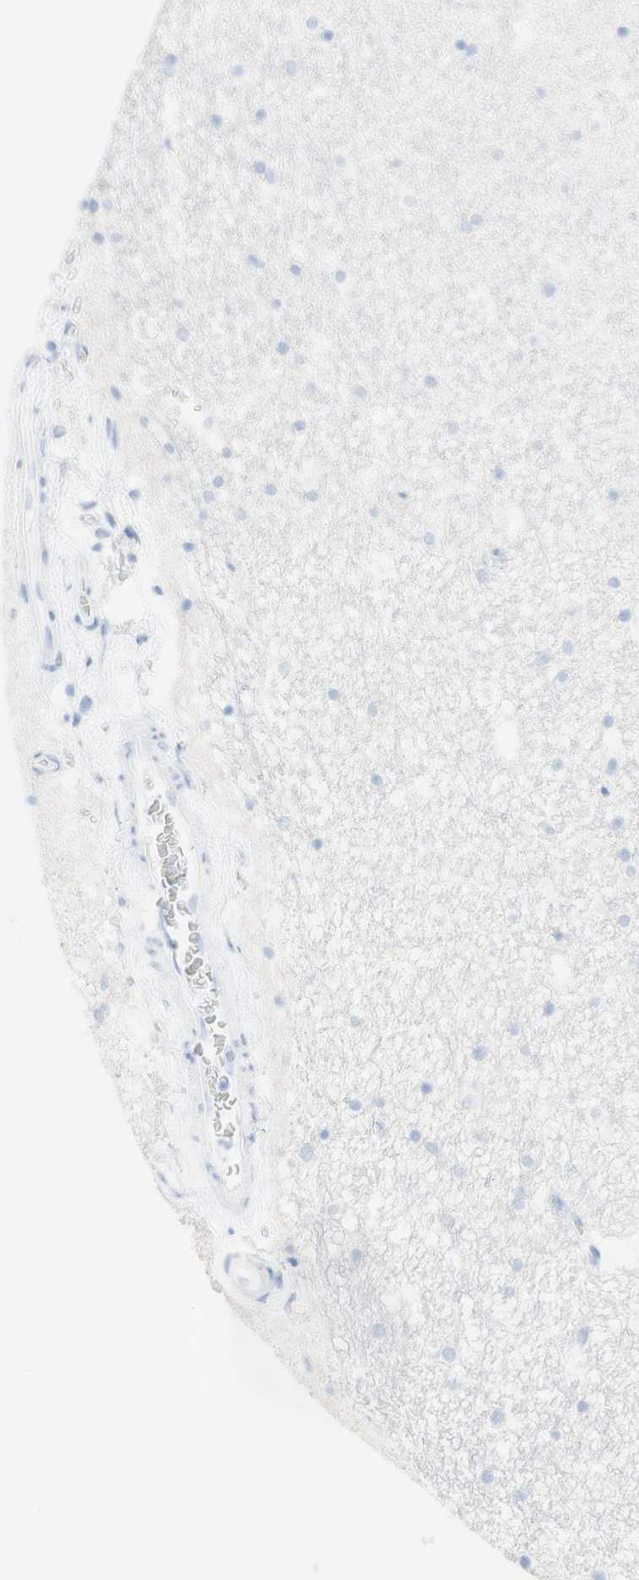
{"staining": {"intensity": "negative", "quantity": "none", "location": "none"}, "tissue": "hippocampus", "cell_type": "Glial cells", "image_type": "normal", "snomed": [{"axis": "morphology", "description": "Normal tissue, NOS"}, {"axis": "topography", "description": "Hippocampus"}], "caption": "An immunohistochemistry image of unremarkable hippocampus is shown. There is no staining in glial cells of hippocampus. (DAB immunohistochemistry visualized using brightfield microscopy, high magnification).", "gene": "TPO", "patient": {"sex": "male", "age": 45}}